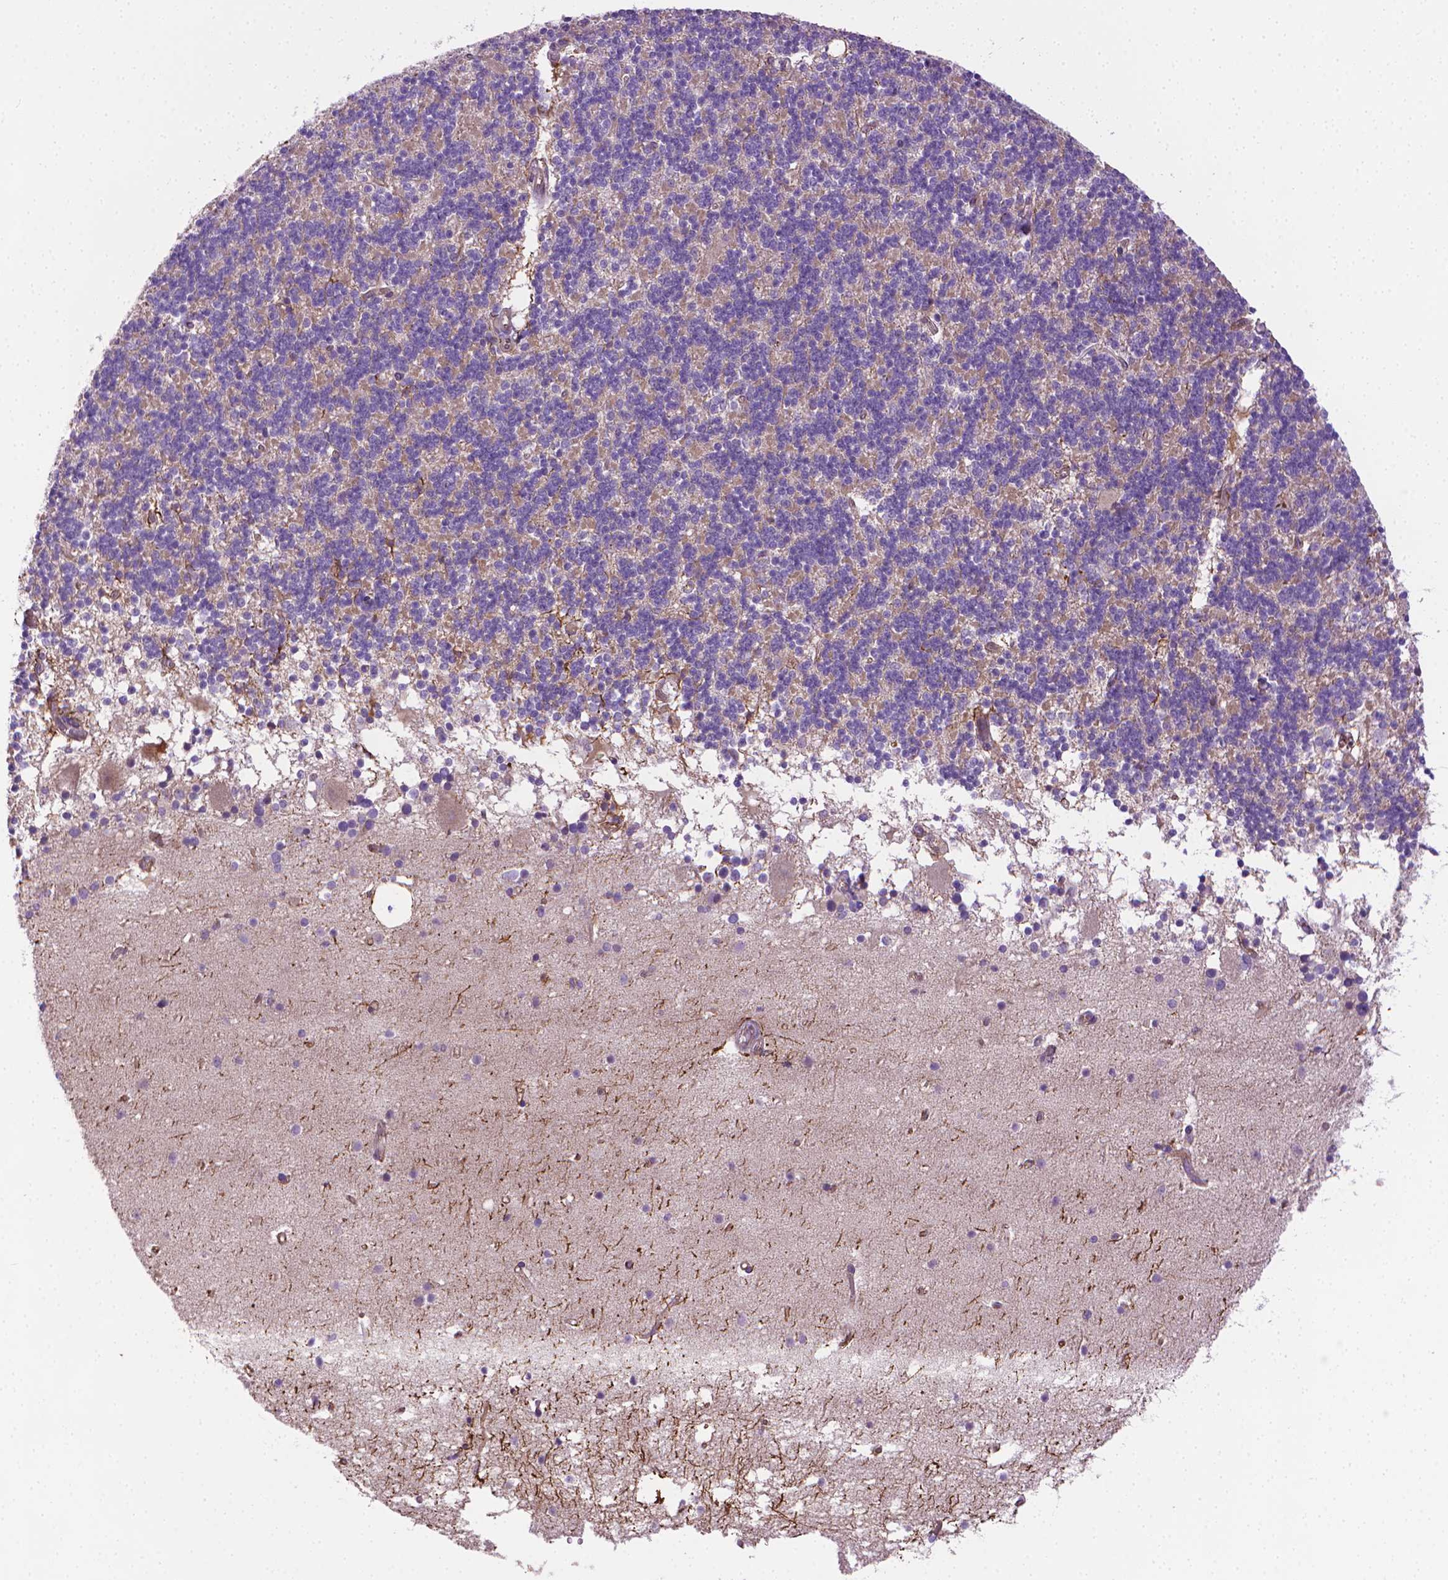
{"staining": {"intensity": "negative", "quantity": "none", "location": "none"}, "tissue": "cerebellum", "cell_type": "Cells in granular layer", "image_type": "normal", "snomed": [{"axis": "morphology", "description": "Normal tissue, NOS"}, {"axis": "topography", "description": "Cerebellum"}], "caption": "Cells in granular layer are negative for brown protein staining in unremarkable cerebellum. (DAB (3,3'-diaminobenzidine) immunohistochemistry (IHC) visualized using brightfield microscopy, high magnification).", "gene": "SLC51B", "patient": {"sex": "male", "age": 70}}